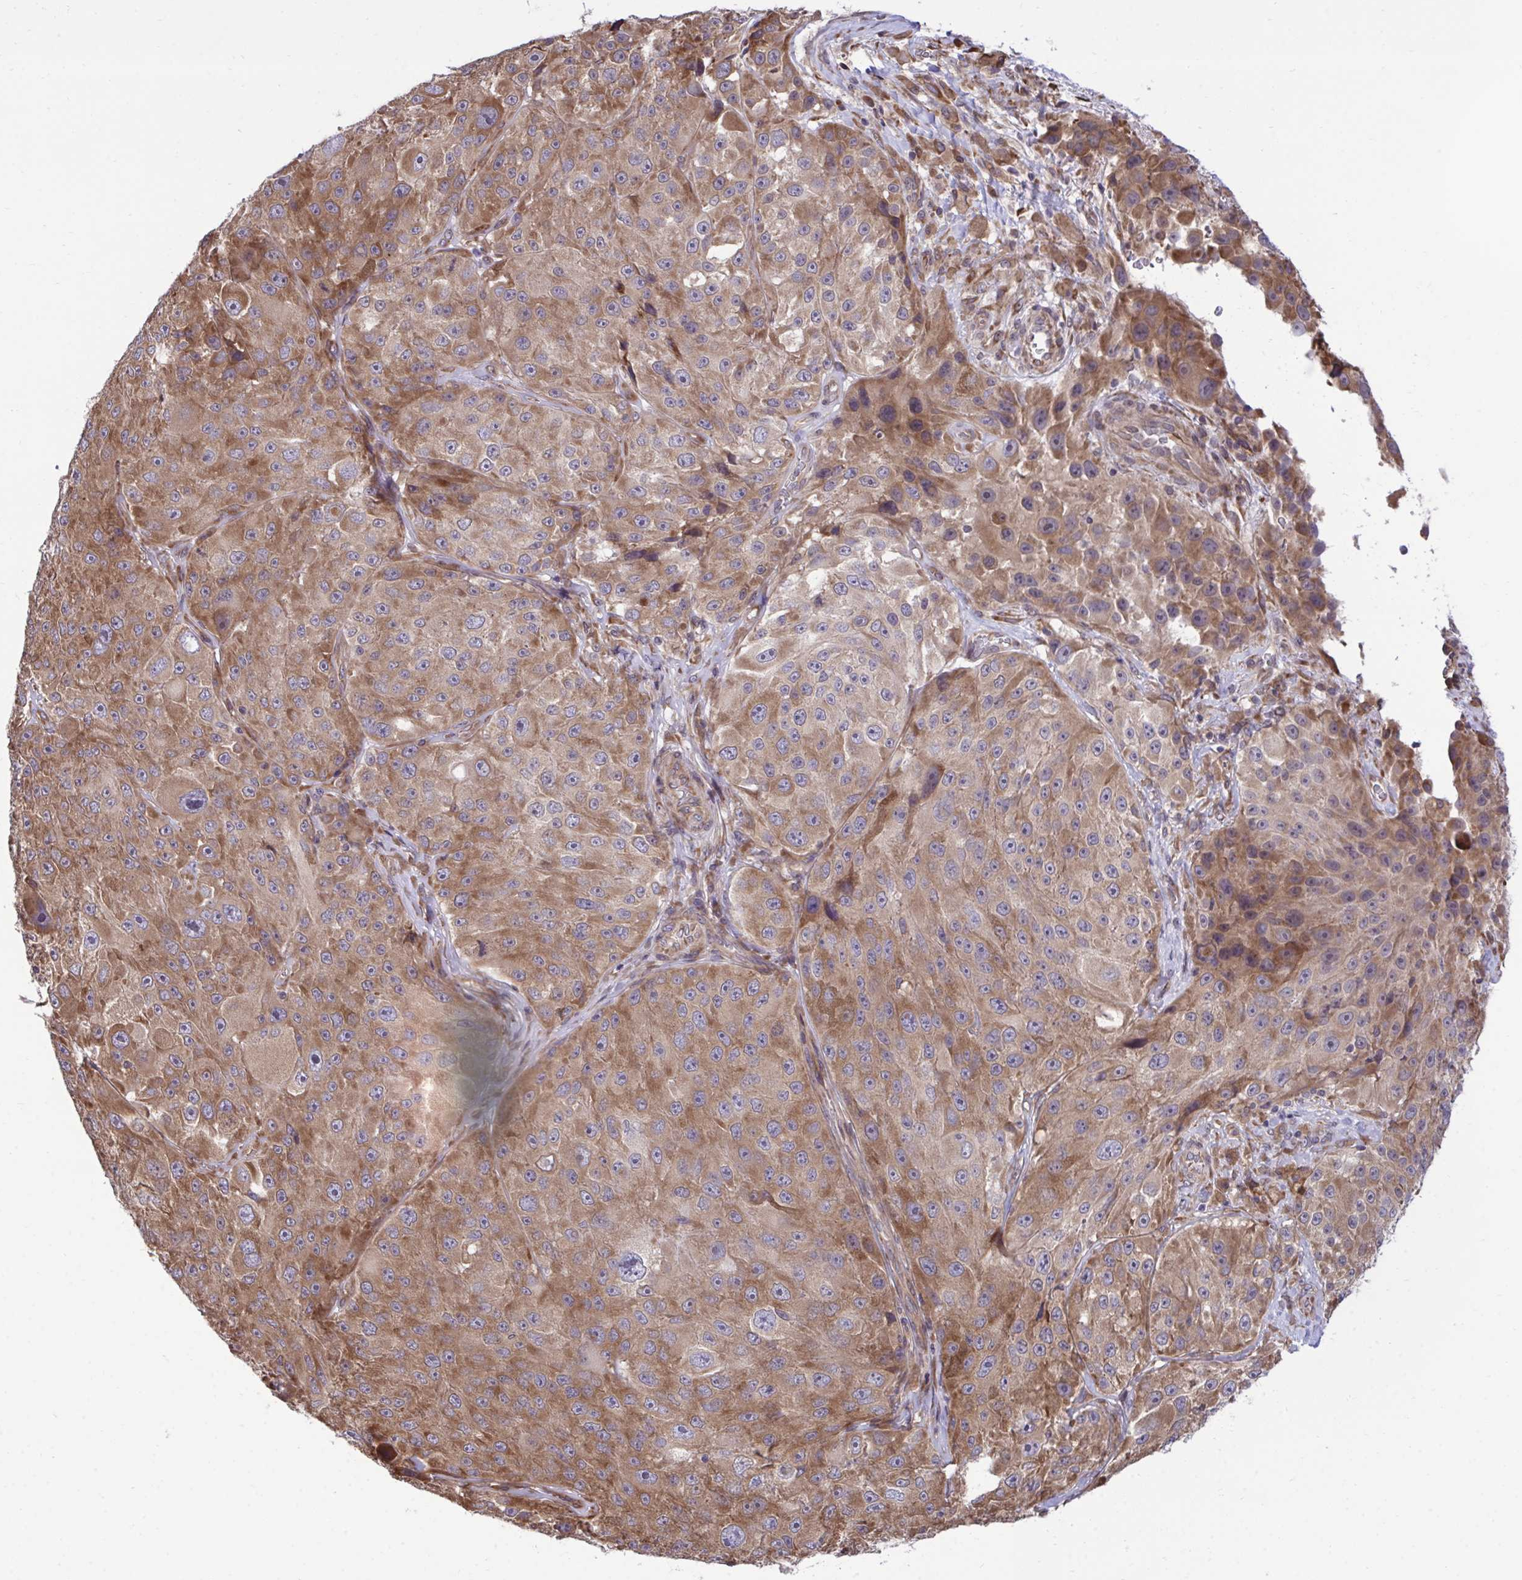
{"staining": {"intensity": "moderate", "quantity": ">75%", "location": "cytoplasmic/membranous"}, "tissue": "melanoma", "cell_type": "Tumor cells", "image_type": "cancer", "snomed": [{"axis": "morphology", "description": "Malignant melanoma, Metastatic site"}, {"axis": "topography", "description": "Lymph node"}], "caption": "Immunohistochemistry (IHC) of human malignant melanoma (metastatic site) shows medium levels of moderate cytoplasmic/membranous positivity in approximately >75% of tumor cells. Nuclei are stained in blue.", "gene": "RPS15", "patient": {"sex": "male", "age": 62}}